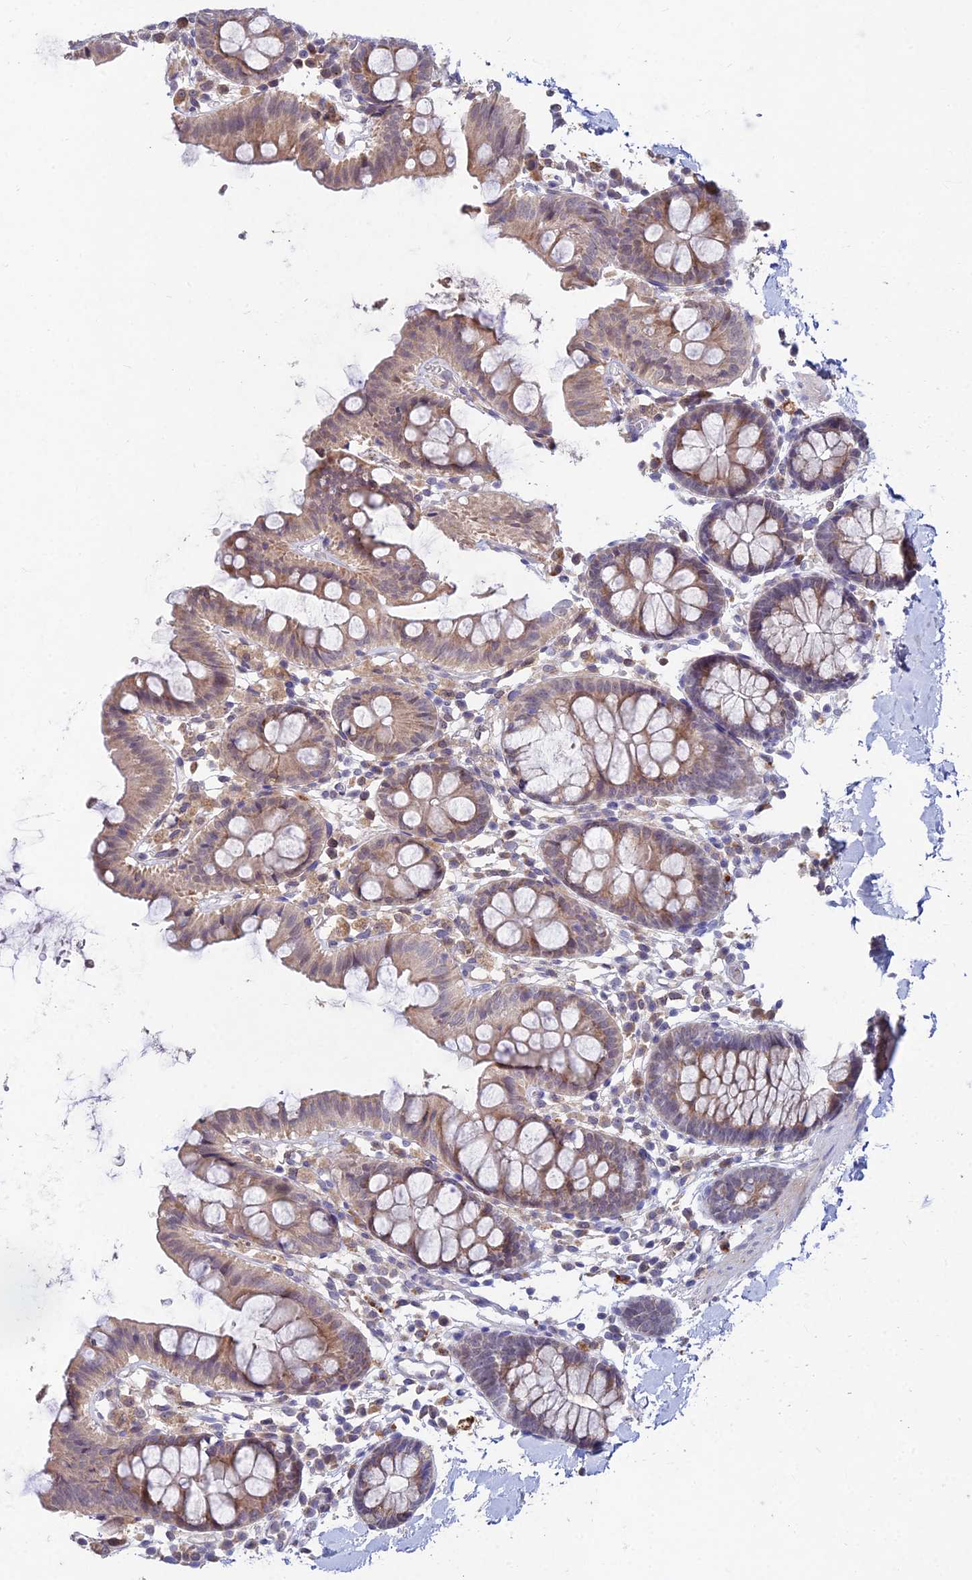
{"staining": {"intensity": "weak", "quantity": "<25%", "location": "cytoplasmic/membranous"}, "tissue": "colon", "cell_type": "Endothelial cells", "image_type": "normal", "snomed": [{"axis": "morphology", "description": "Normal tissue, NOS"}, {"axis": "topography", "description": "Colon"}], "caption": "IHC of normal colon displays no staining in endothelial cells.", "gene": "WDR43", "patient": {"sex": "male", "age": 75}}